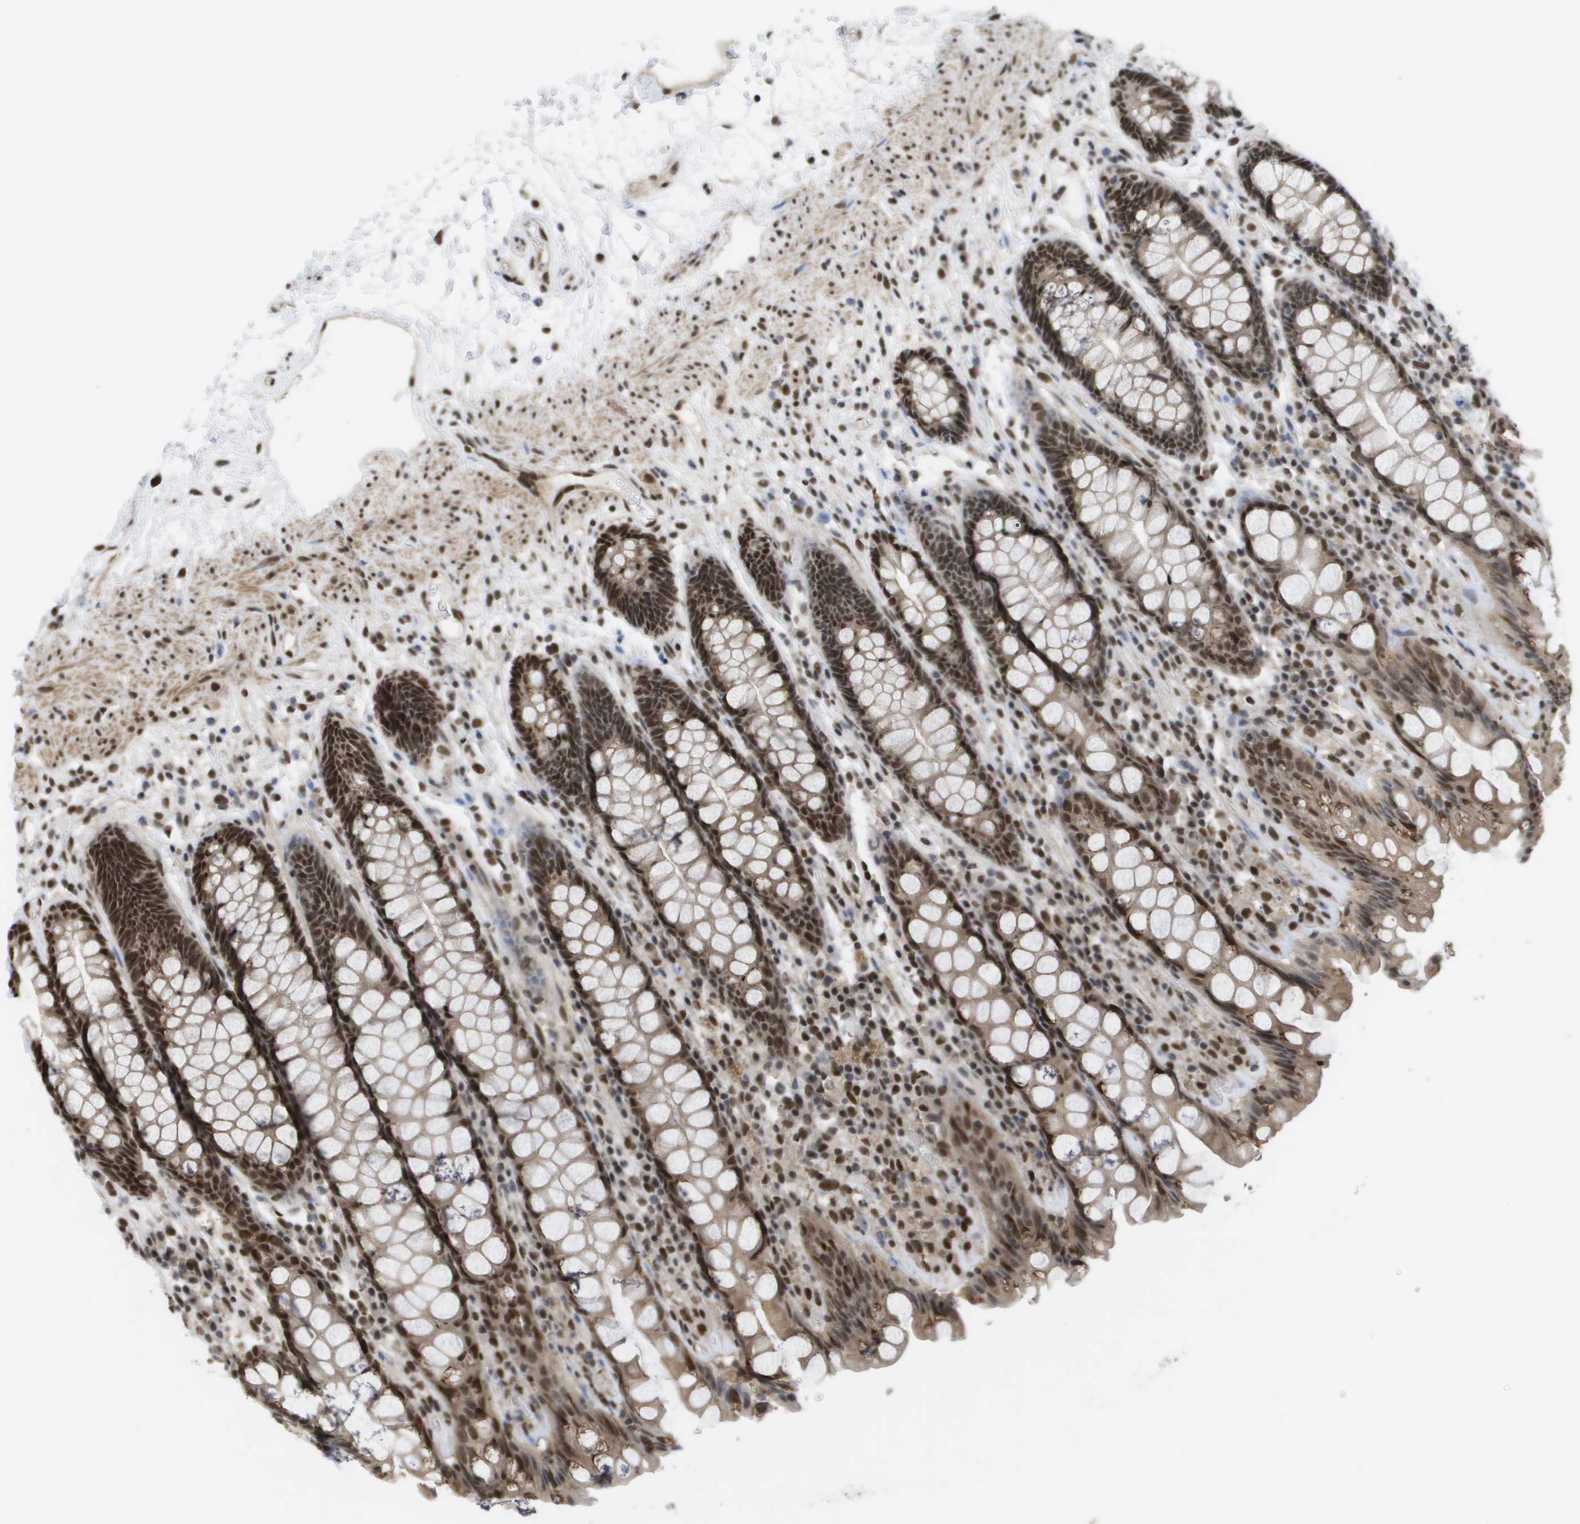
{"staining": {"intensity": "strong", "quantity": ">75%", "location": "cytoplasmic/membranous,nuclear"}, "tissue": "rectum", "cell_type": "Glandular cells", "image_type": "normal", "snomed": [{"axis": "morphology", "description": "Normal tissue, NOS"}, {"axis": "topography", "description": "Rectum"}], "caption": "An IHC histopathology image of benign tissue is shown. Protein staining in brown highlights strong cytoplasmic/membranous,nuclear positivity in rectum within glandular cells. (DAB IHC, brown staining for protein, blue staining for nuclei).", "gene": "CDT1", "patient": {"sex": "male", "age": 64}}